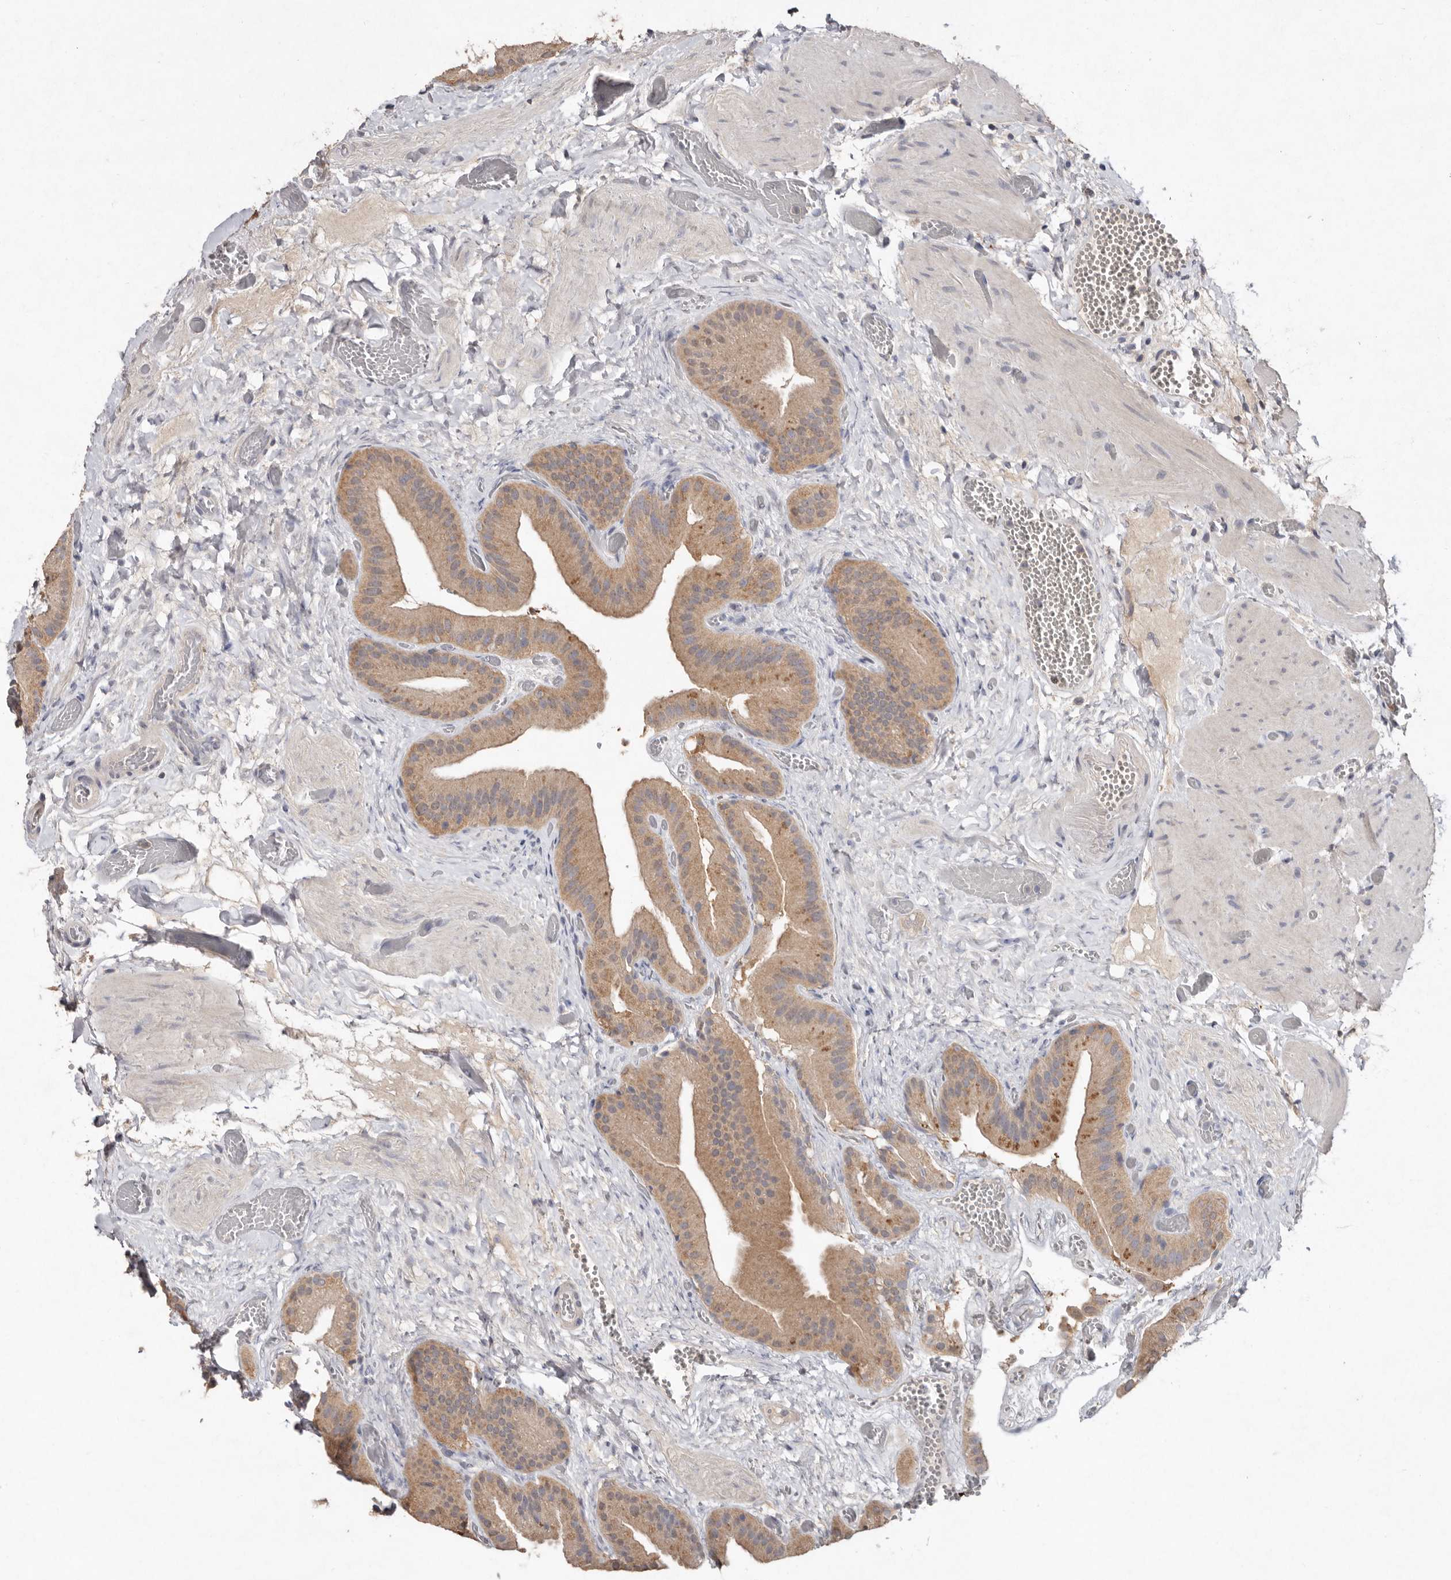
{"staining": {"intensity": "moderate", "quantity": ">75%", "location": "cytoplasmic/membranous"}, "tissue": "gallbladder", "cell_type": "Glandular cells", "image_type": "normal", "snomed": [{"axis": "morphology", "description": "Normal tissue, NOS"}, {"axis": "topography", "description": "Gallbladder"}], "caption": "The photomicrograph demonstrates immunohistochemical staining of normal gallbladder. There is moderate cytoplasmic/membranous staining is seen in approximately >75% of glandular cells. Ihc stains the protein of interest in brown and the nuclei are stained blue.", "gene": "EDEM1", "patient": {"sex": "female", "age": 64}}